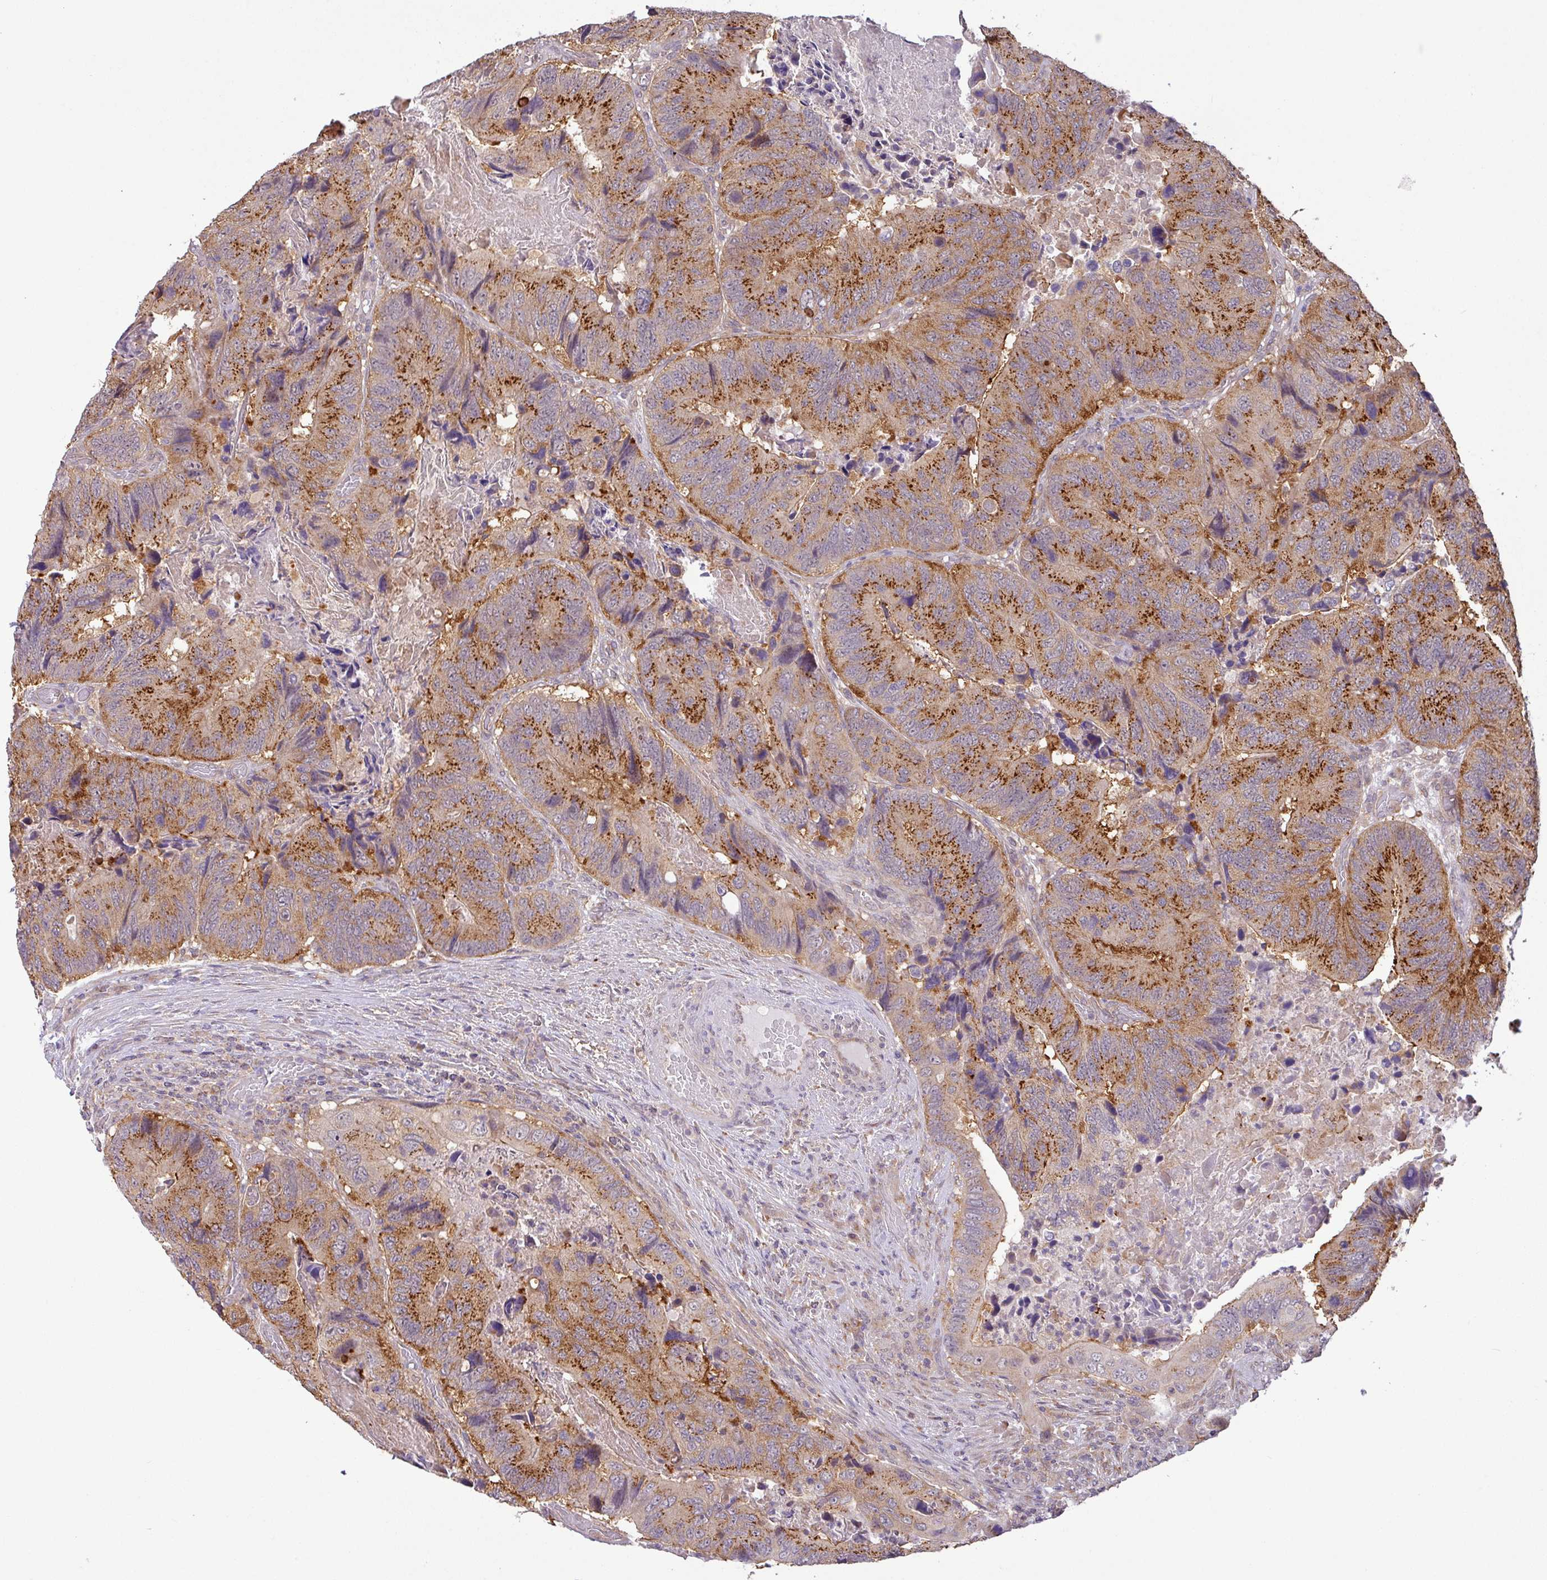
{"staining": {"intensity": "strong", "quantity": "25%-75%", "location": "cytoplasmic/membranous"}, "tissue": "colorectal cancer", "cell_type": "Tumor cells", "image_type": "cancer", "snomed": [{"axis": "morphology", "description": "Adenocarcinoma, NOS"}, {"axis": "topography", "description": "Colon"}], "caption": "Tumor cells exhibit strong cytoplasmic/membranous positivity in approximately 25%-75% of cells in colorectal cancer.", "gene": "GALNT12", "patient": {"sex": "male", "age": 84}}